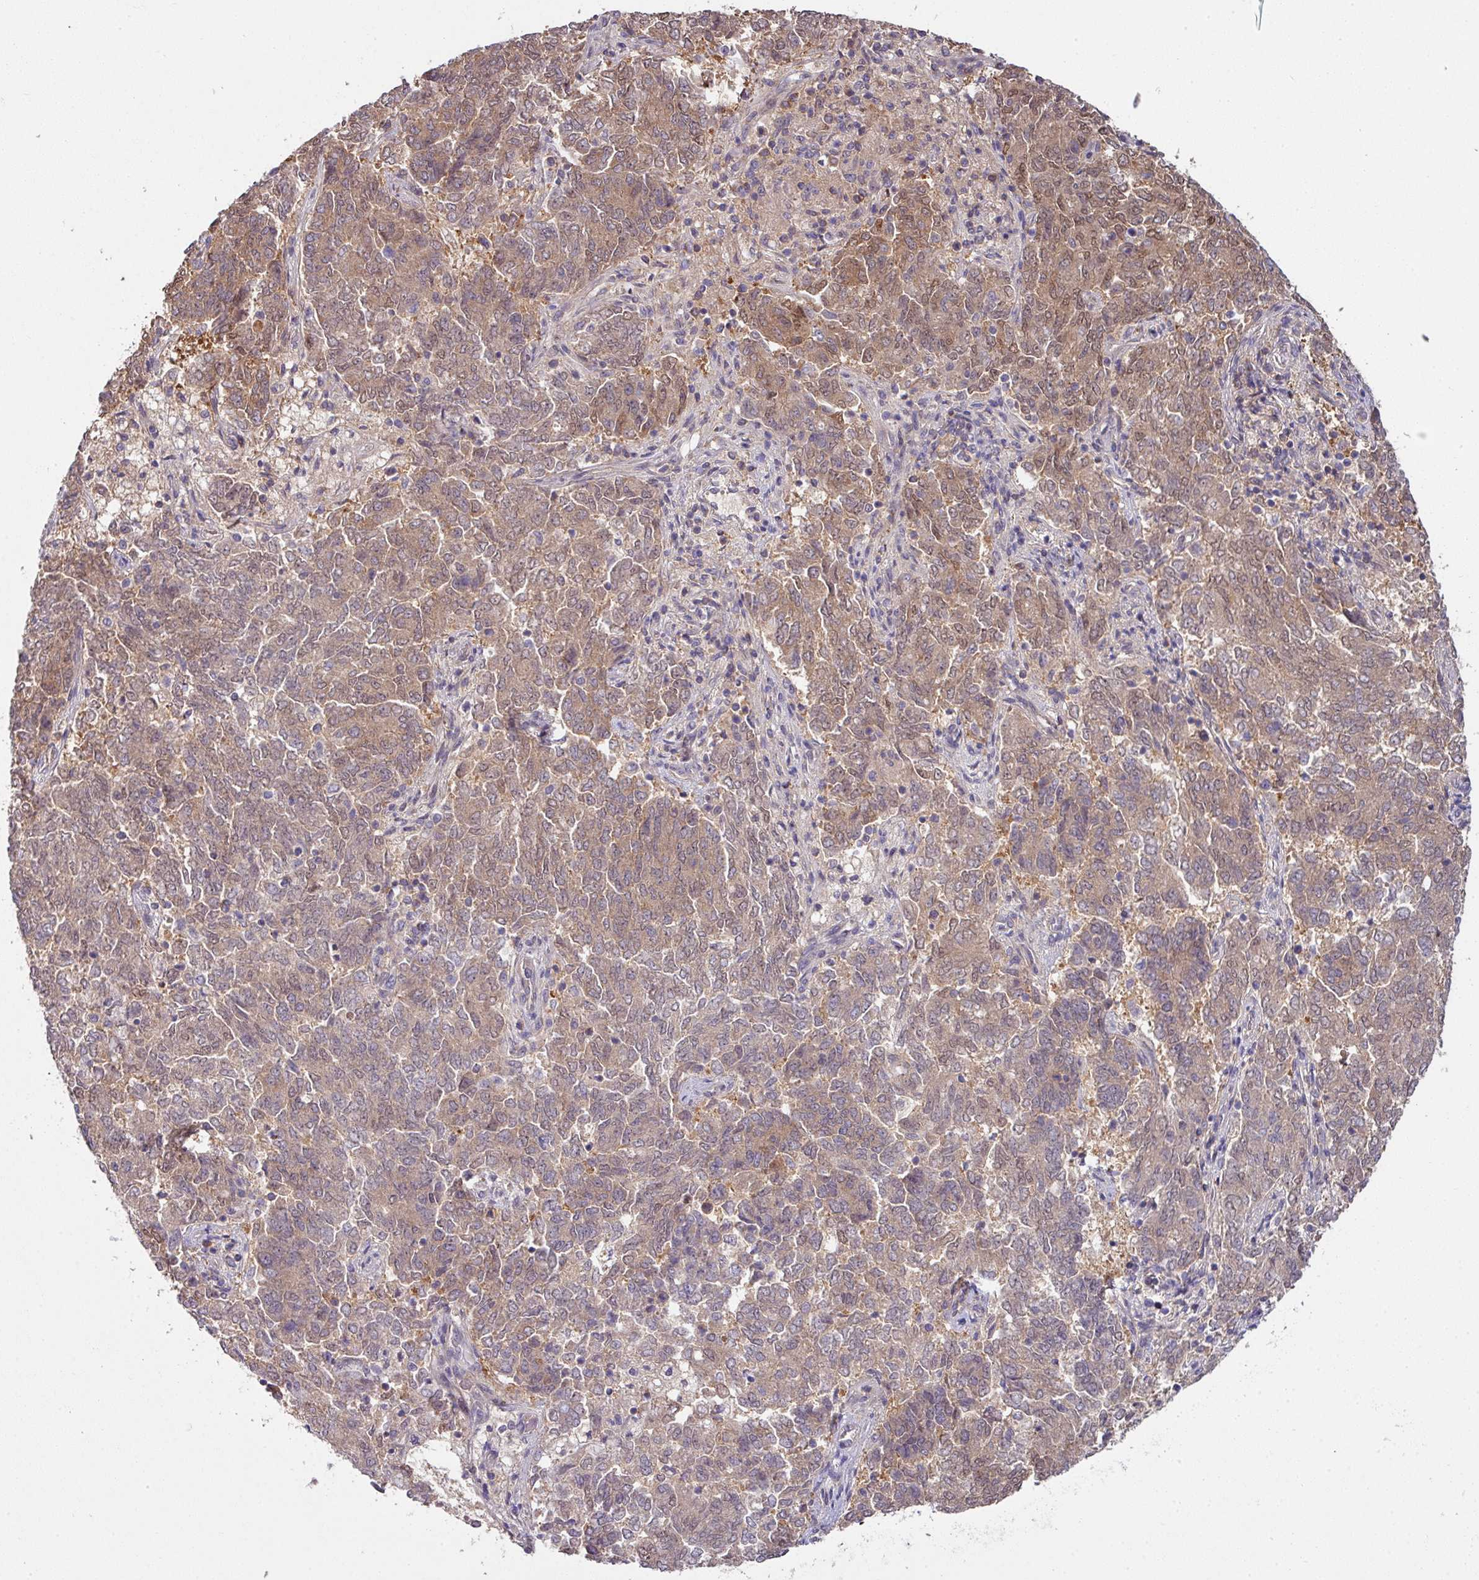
{"staining": {"intensity": "moderate", "quantity": ">75%", "location": "cytoplasmic/membranous"}, "tissue": "endometrial cancer", "cell_type": "Tumor cells", "image_type": "cancer", "snomed": [{"axis": "morphology", "description": "Adenocarcinoma, NOS"}, {"axis": "topography", "description": "Endometrium"}], "caption": "Protein staining of adenocarcinoma (endometrial) tissue exhibits moderate cytoplasmic/membranous positivity in about >75% of tumor cells. (Stains: DAB (3,3'-diaminobenzidine) in brown, nuclei in blue, Microscopy: brightfield microscopy at high magnification).", "gene": "SLAMF6", "patient": {"sex": "female", "age": 80}}